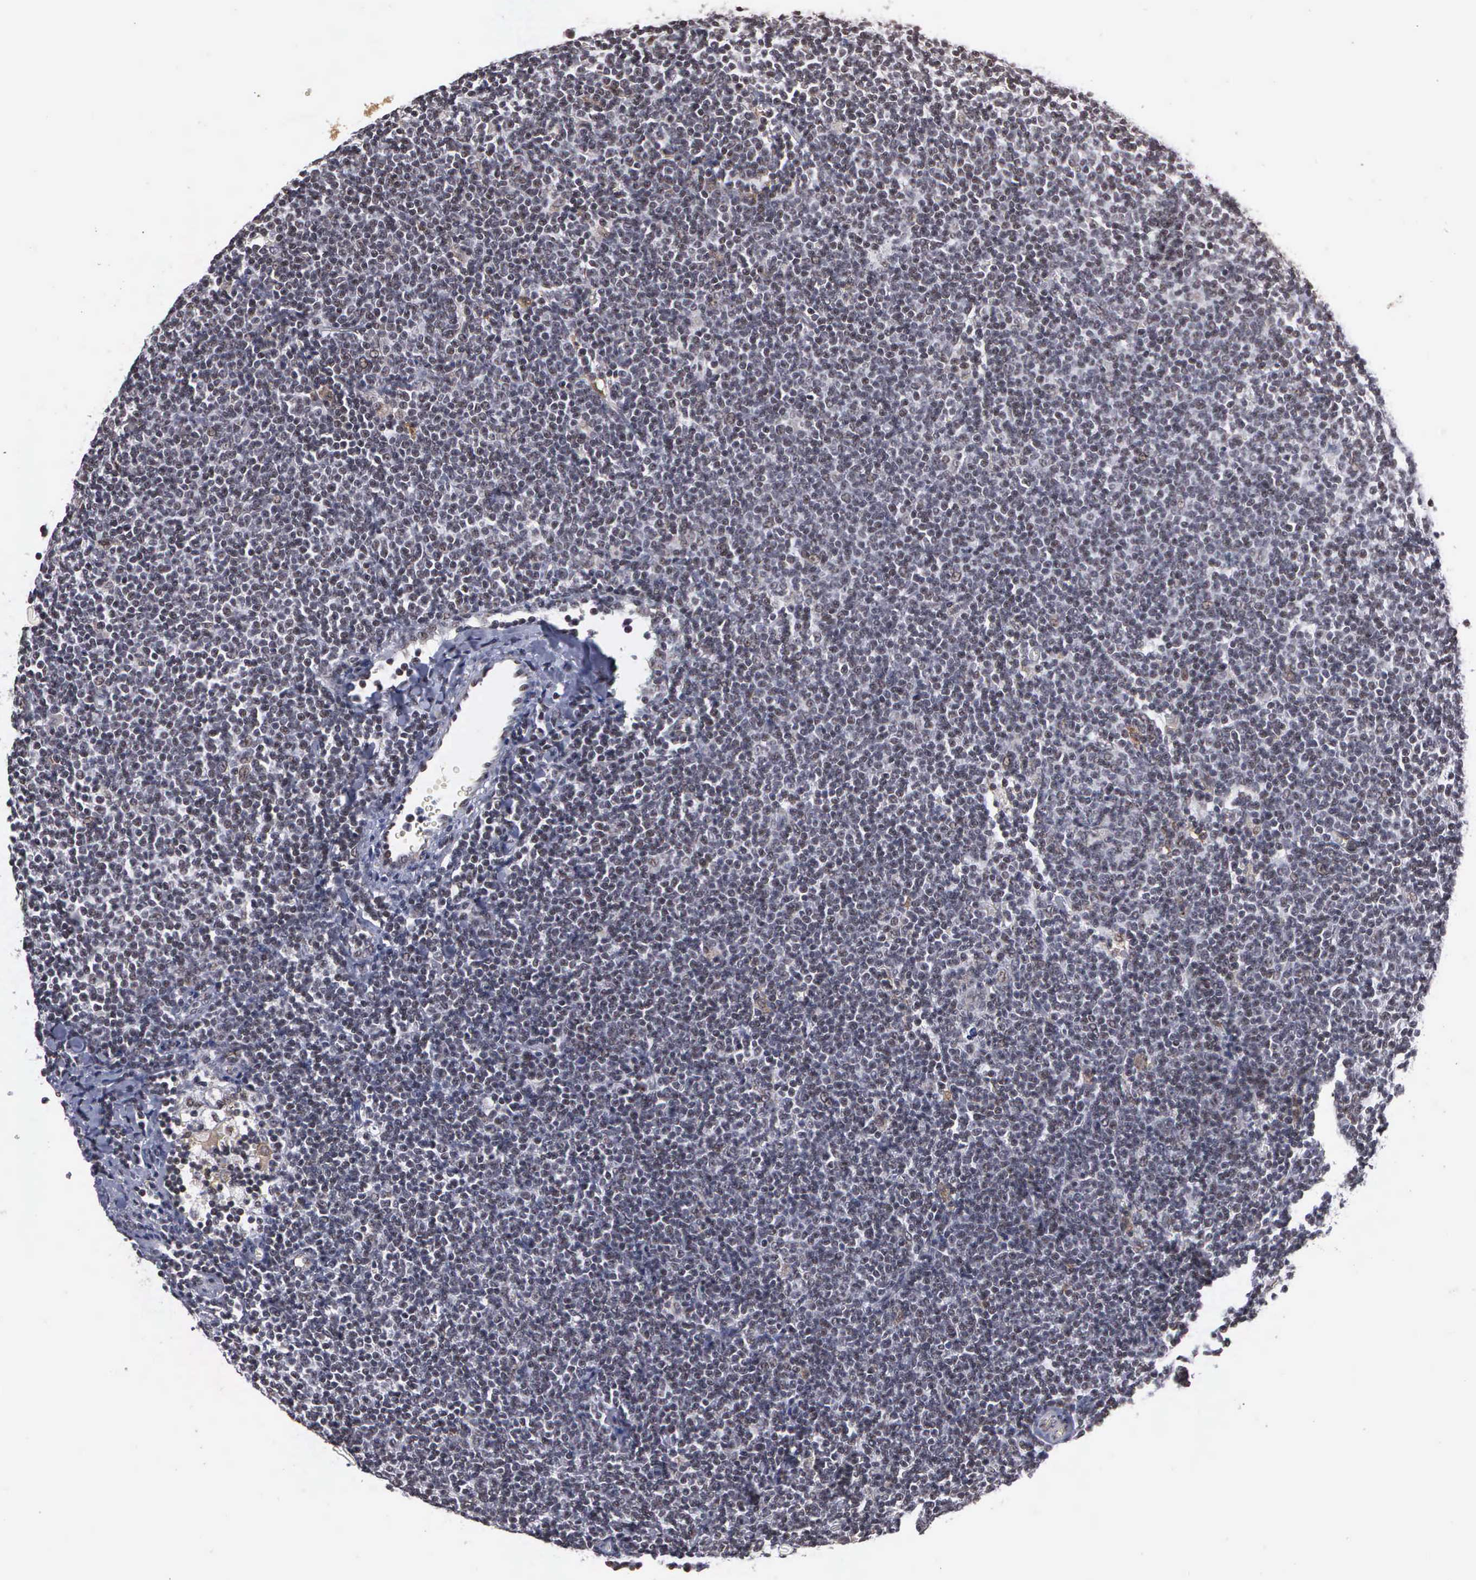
{"staining": {"intensity": "weak", "quantity": ">75%", "location": "cytoplasmic/membranous,nuclear"}, "tissue": "lymphoma", "cell_type": "Tumor cells", "image_type": "cancer", "snomed": [{"axis": "morphology", "description": "Malignant lymphoma, non-Hodgkin's type, Low grade"}, {"axis": "topography", "description": "Lymph node"}], "caption": "Immunohistochemical staining of human lymphoma demonstrates low levels of weak cytoplasmic/membranous and nuclear protein staining in approximately >75% of tumor cells. Nuclei are stained in blue.", "gene": "GTF2A1", "patient": {"sex": "male", "age": 65}}